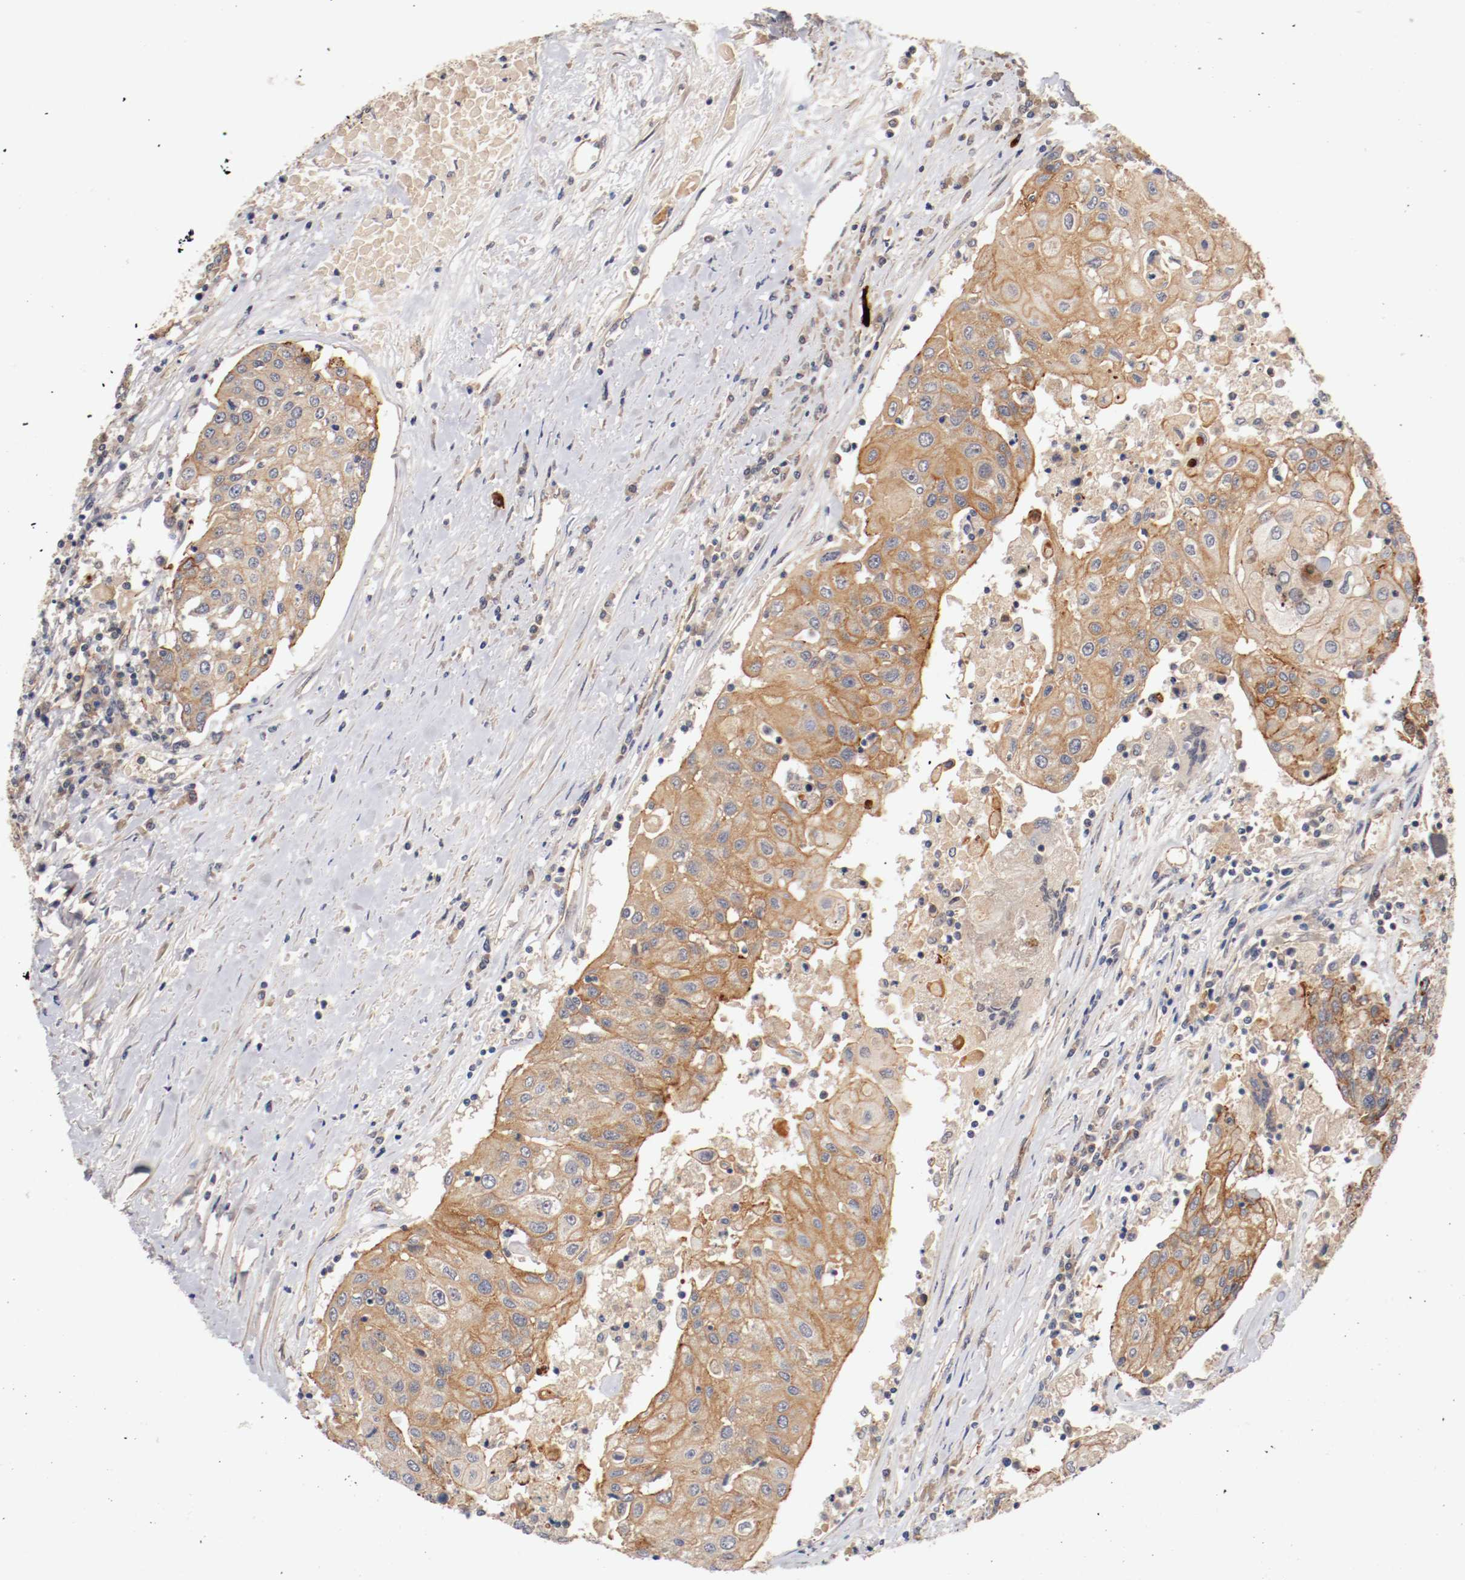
{"staining": {"intensity": "moderate", "quantity": ">75%", "location": "cytoplasmic/membranous"}, "tissue": "urothelial cancer", "cell_type": "Tumor cells", "image_type": "cancer", "snomed": [{"axis": "morphology", "description": "Urothelial carcinoma, High grade"}, {"axis": "topography", "description": "Urinary bladder"}], "caption": "This histopathology image displays urothelial carcinoma (high-grade) stained with IHC to label a protein in brown. The cytoplasmic/membranous of tumor cells show moderate positivity for the protein. Nuclei are counter-stained blue.", "gene": "TYK2", "patient": {"sex": "female", "age": 85}}